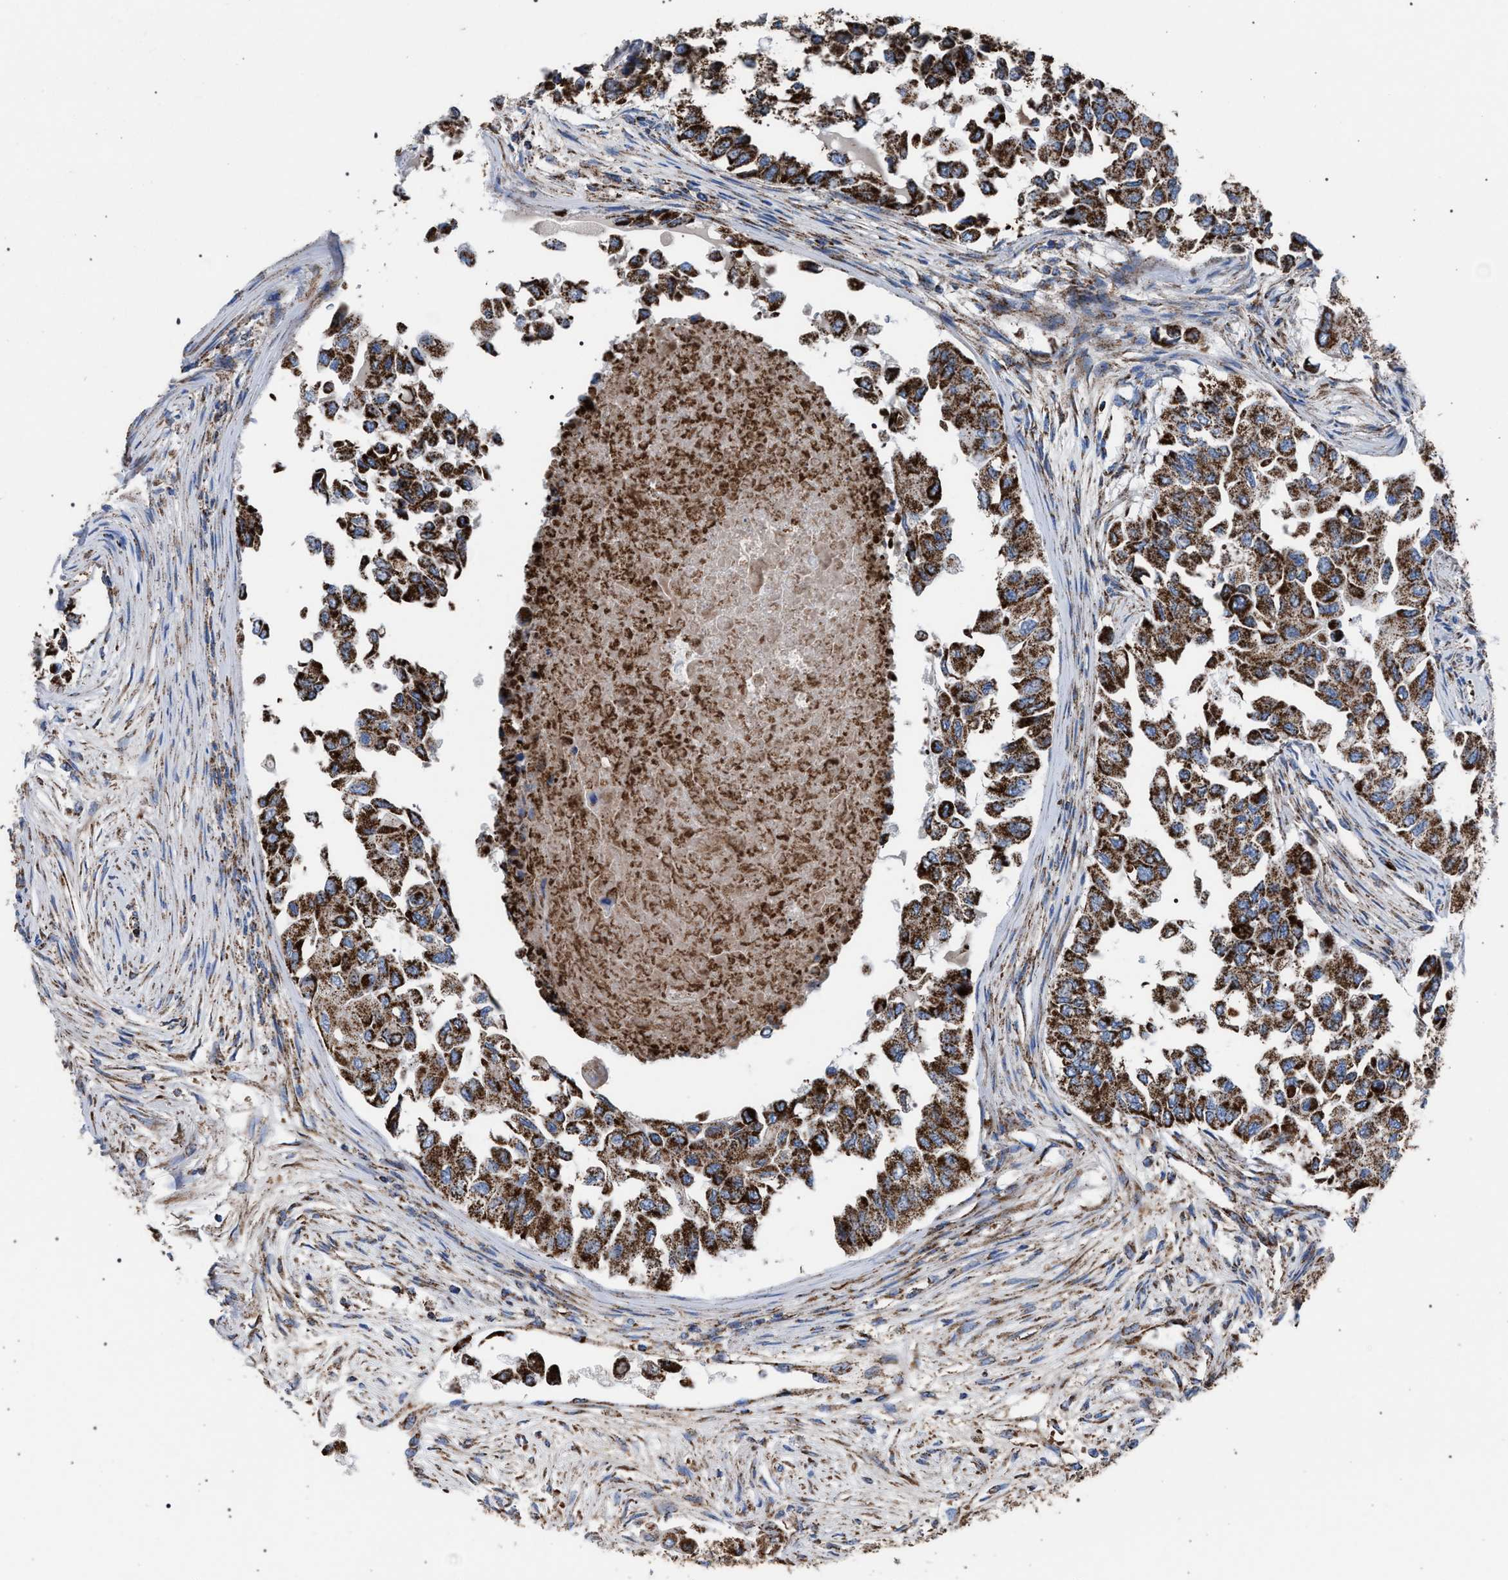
{"staining": {"intensity": "strong", "quantity": ">75%", "location": "cytoplasmic/membranous"}, "tissue": "breast cancer", "cell_type": "Tumor cells", "image_type": "cancer", "snomed": [{"axis": "morphology", "description": "Normal tissue, NOS"}, {"axis": "morphology", "description": "Duct carcinoma"}, {"axis": "topography", "description": "Breast"}], "caption": "Human breast cancer stained with a protein marker exhibits strong staining in tumor cells.", "gene": "VPS13A", "patient": {"sex": "female", "age": 49}}